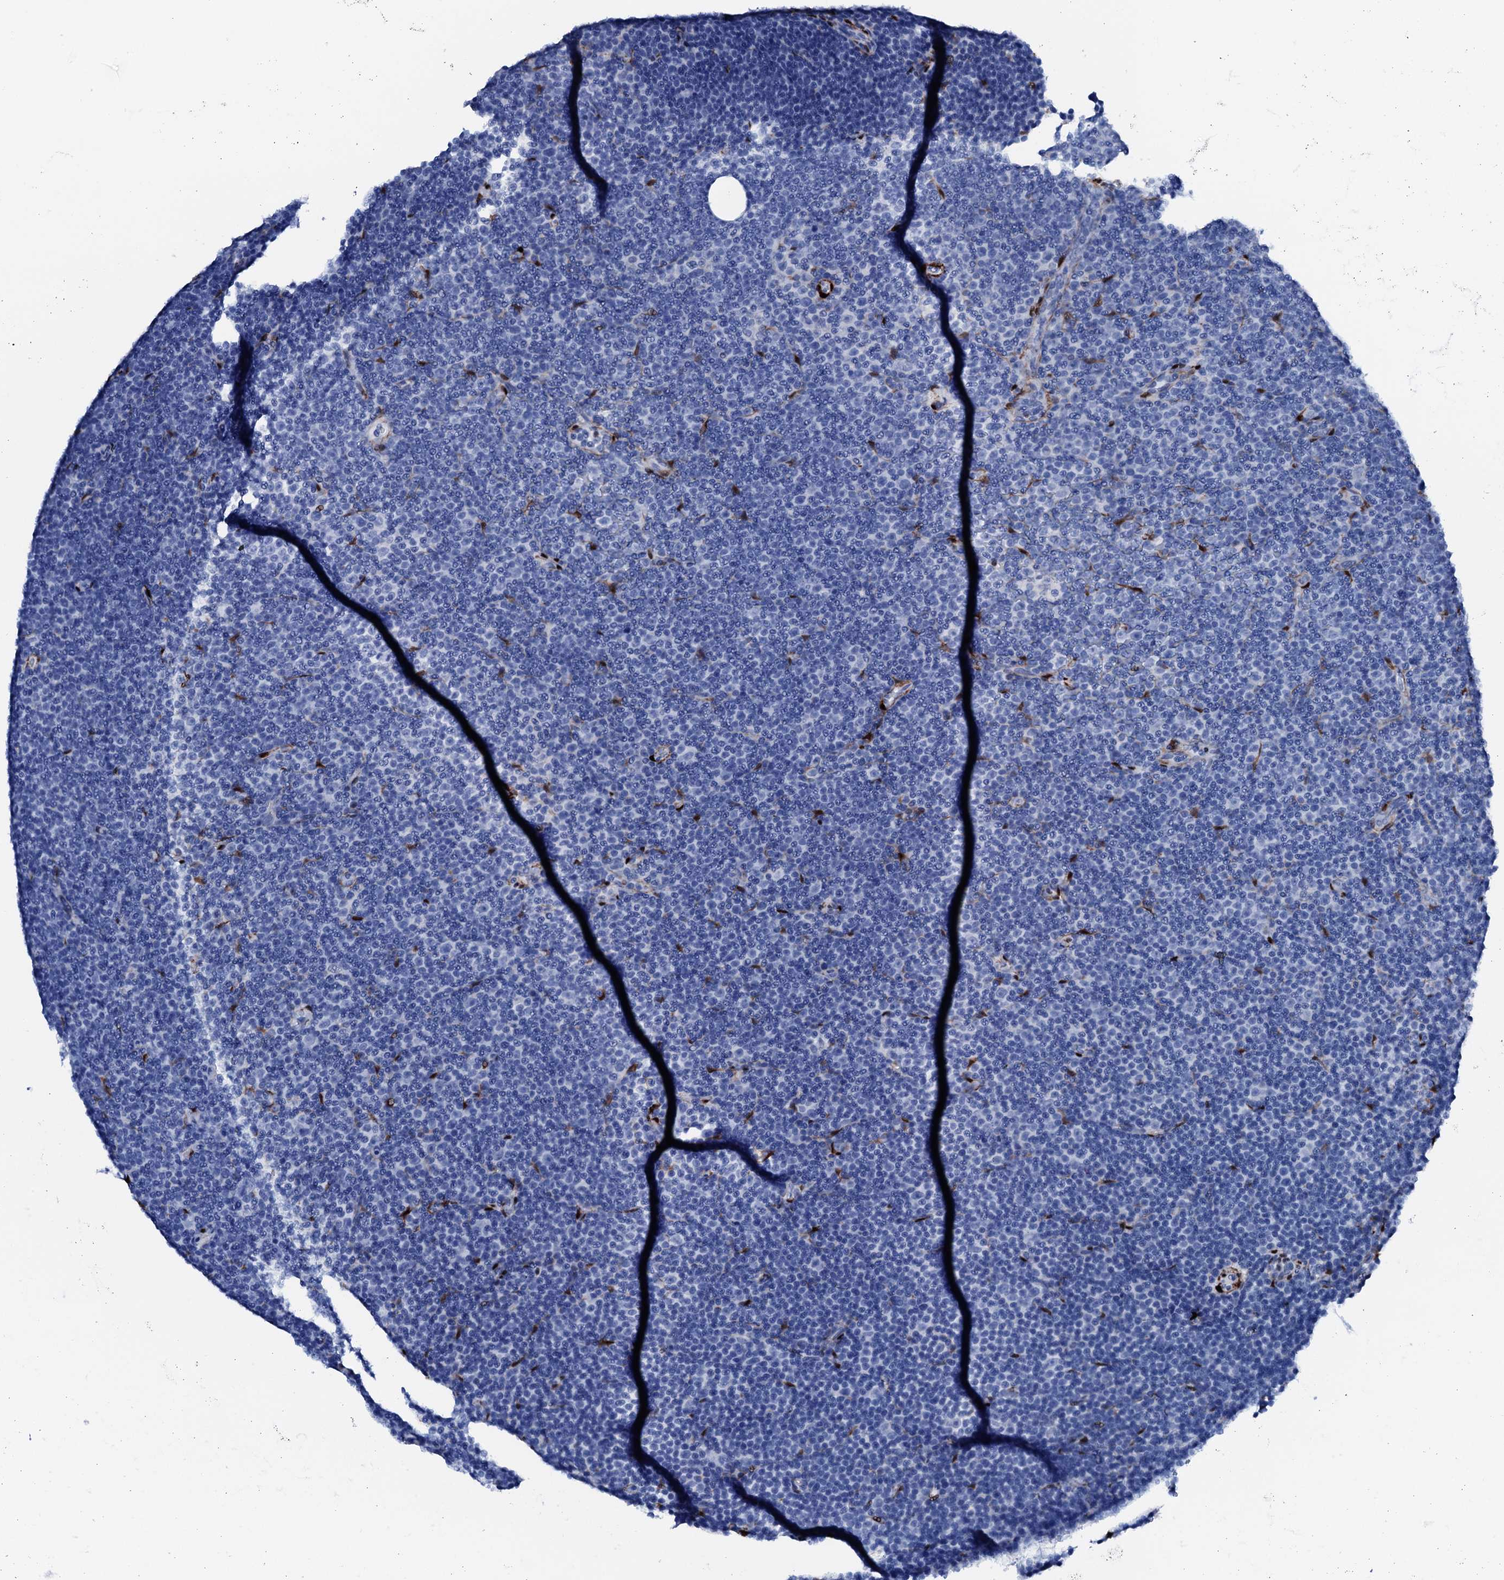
{"staining": {"intensity": "negative", "quantity": "none", "location": "none"}, "tissue": "lymphoma", "cell_type": "Tumor cells", "image_type": "cancer", "snomed": [{"axis": "morphology", "description": "Malignant lymphoma, non-Hodgkin's type, Low grade"}, {"axis": "topography", "description": "Lymph node"}], "caption": "This histopathology image is of lymphoma stained with IHC to label a protein in brown with the nuclei are counter-stained blue. There is no positivity in tumor cells.", "gene": "NRIP2", "patient": {"sex": "female", "age": 67}}